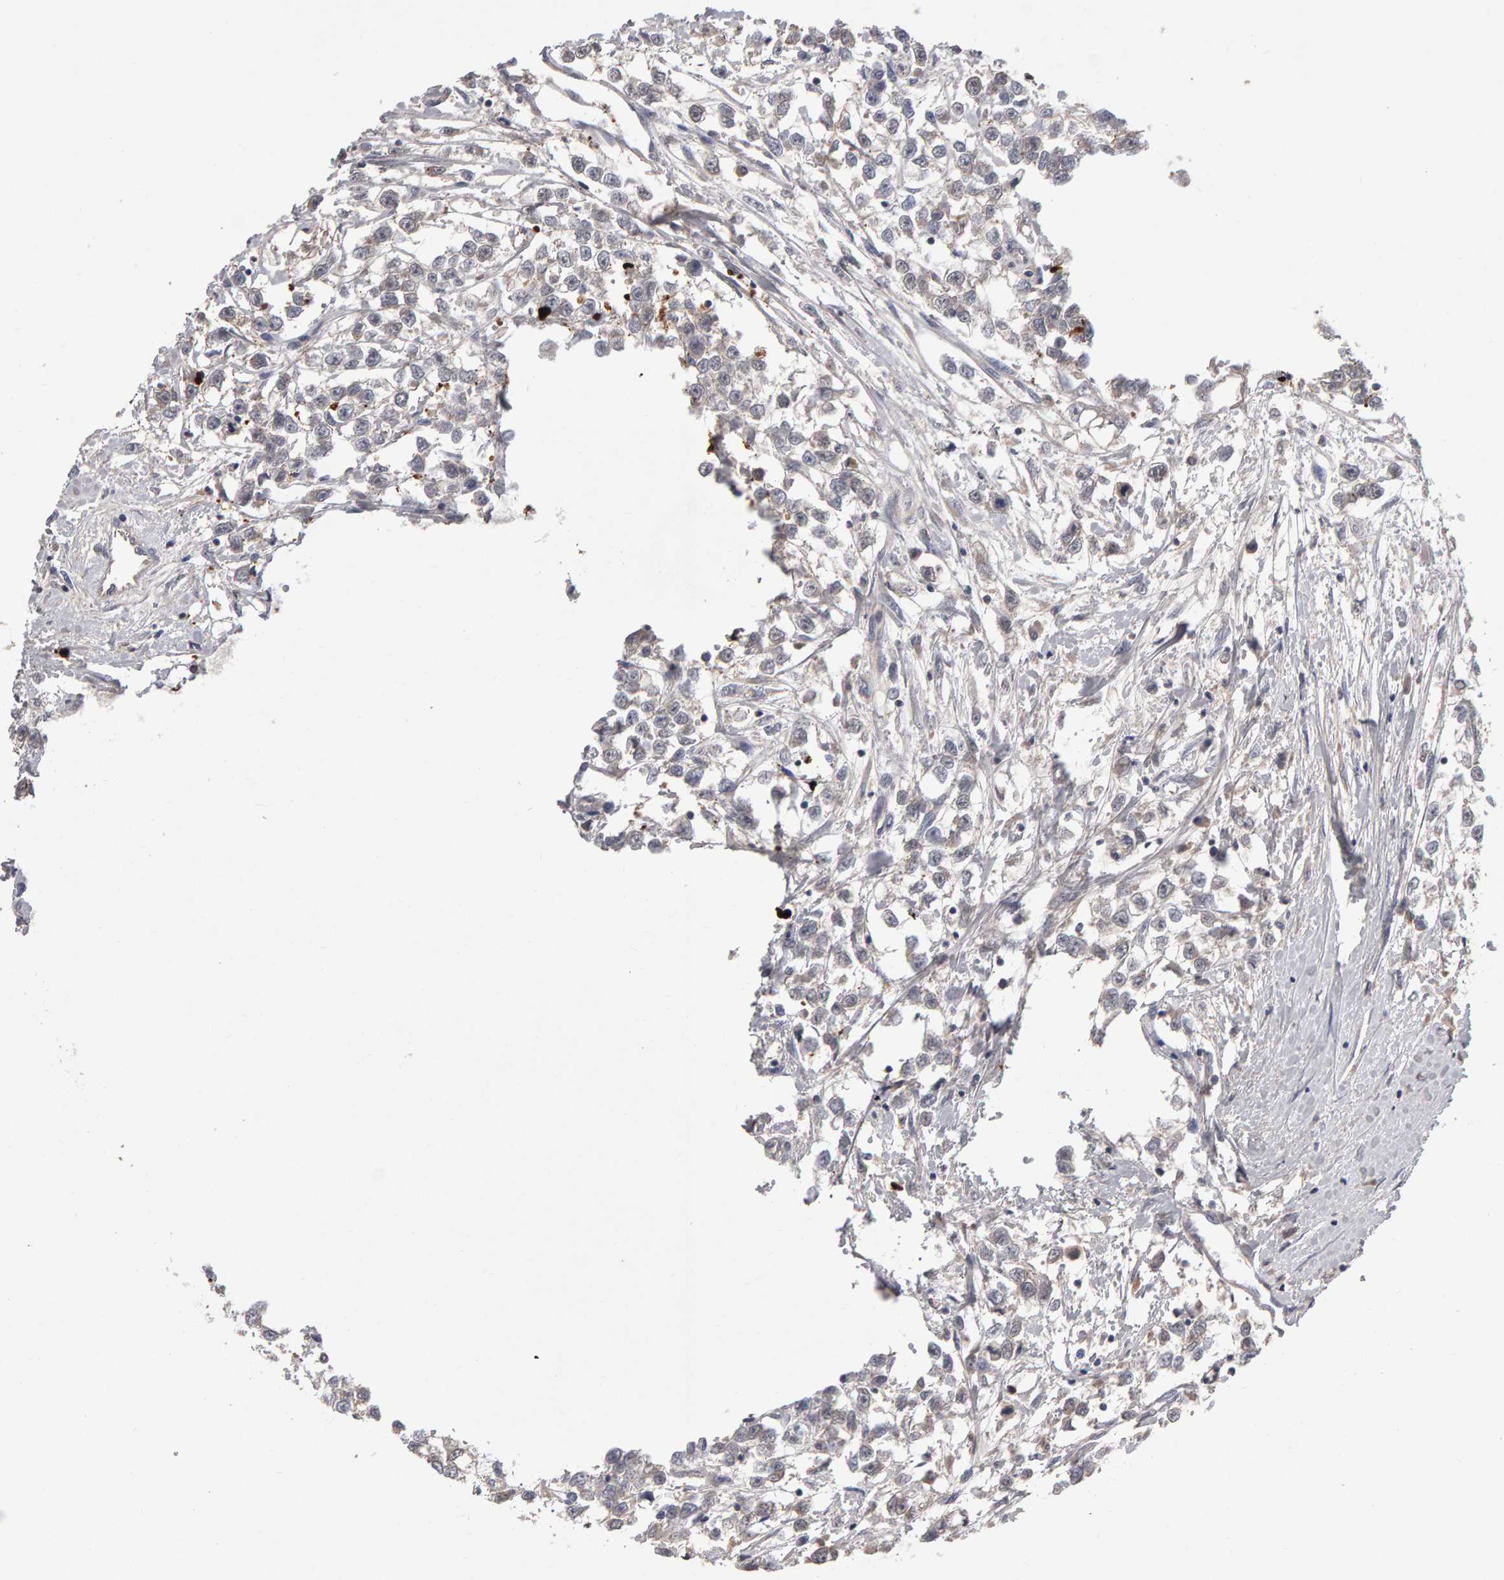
{"staining": {"intensity": "weak", "quantity": "<25%", "location": "cytoplasmic/membranous"}, "tissue": "testis cancer", "cell_type": "Tumor cells", "image_type": "cancer", "snomed": [{"axis": "morphology", "description": "Seminoma, NOS"}, {"axis": "morphology", "description": "Carcinoma, Embryonal, NOS"}, {"axis": "topography", "description": "Testis"}], "caption": "There is no significant expression in tumor cells of testis cancer (embryonal carcinoma).", "gene": "PGS1", "patient": {"sex": "male", "age": 51}}